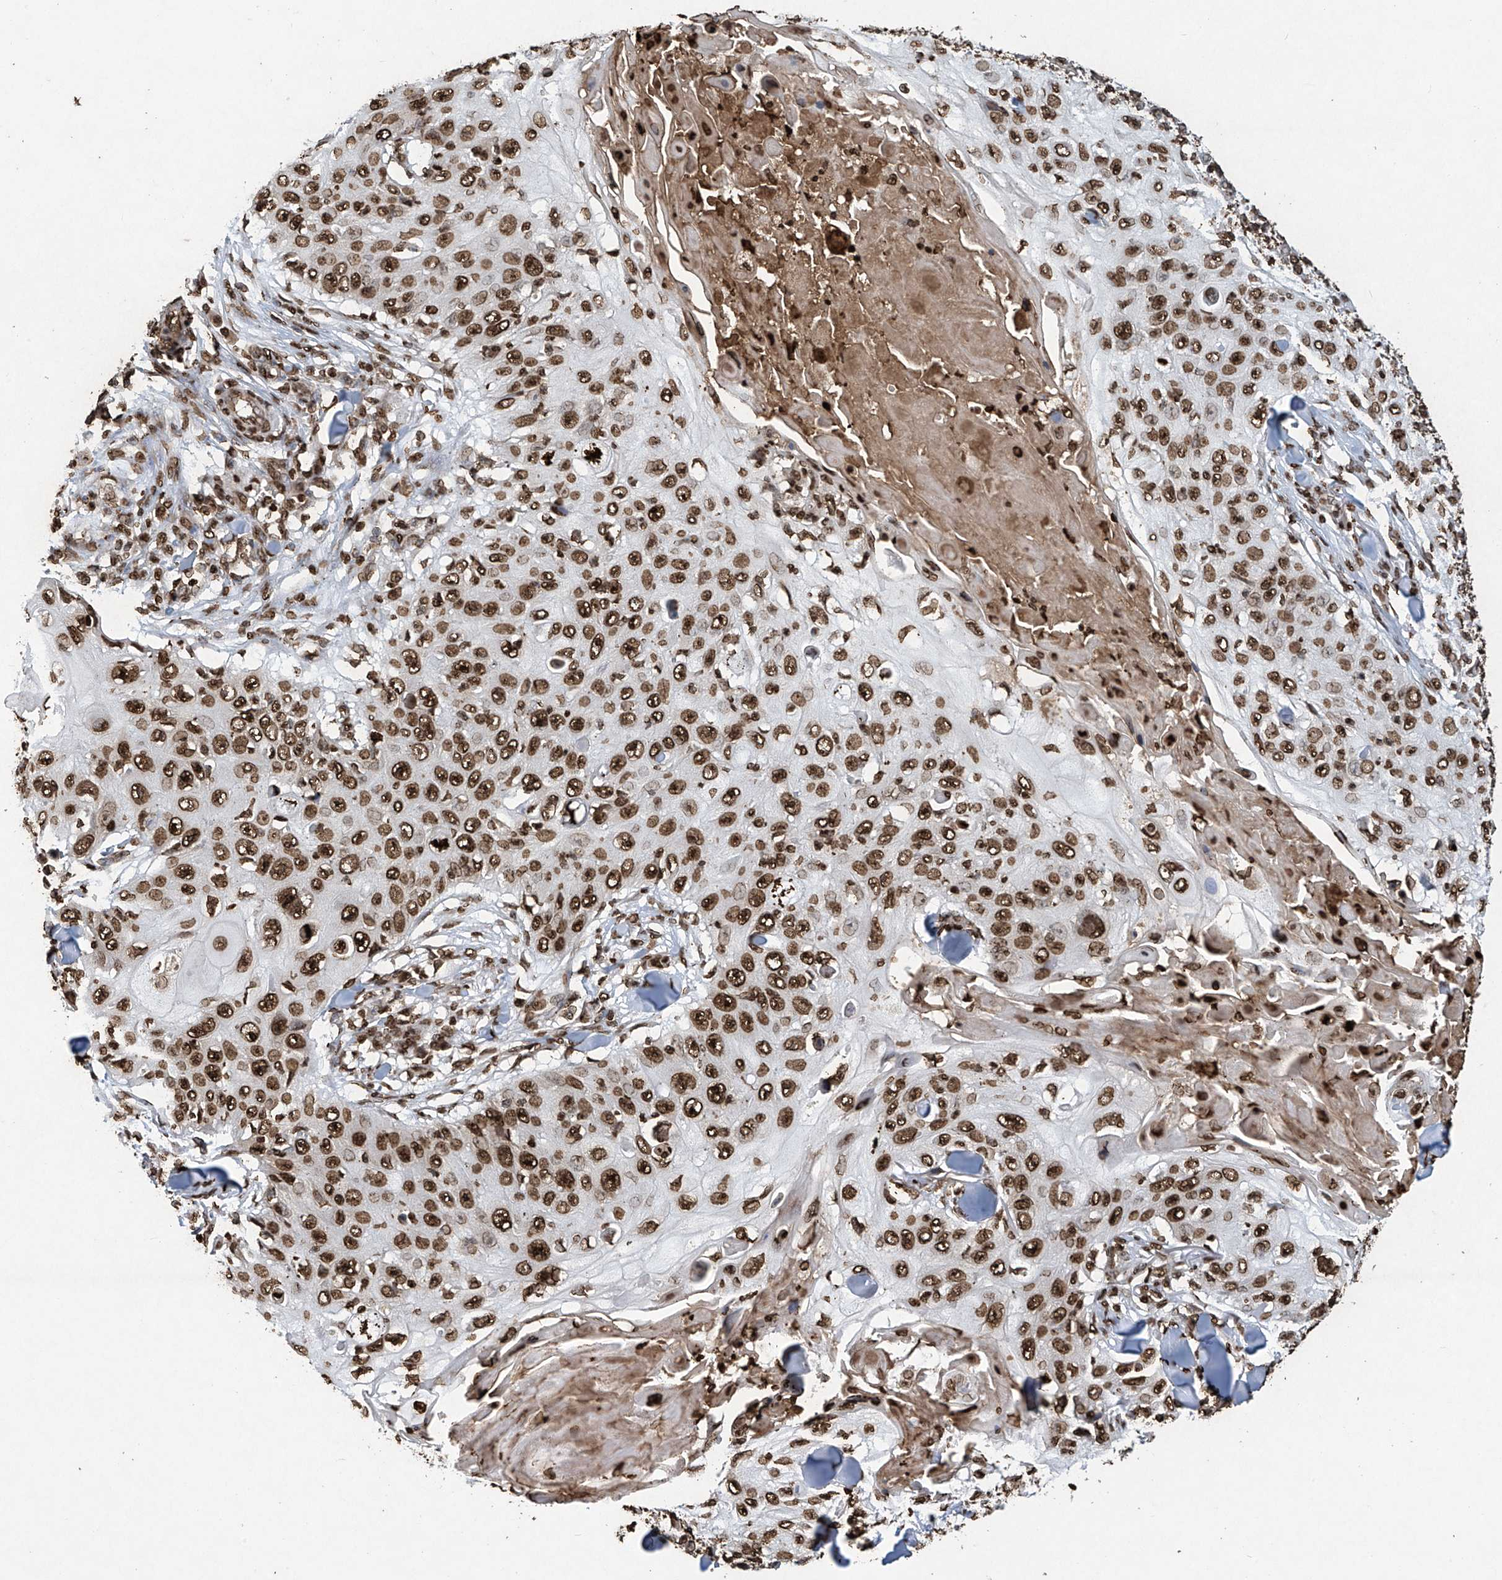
{"staining": {"intensity": "strong", "quantity": ">75%", "location": "nuclear"}, "tissue": "skin cancer", "cell_type": "Tumor cells", "image_type": "cancer", "snomed": [{"axis": "morphology", "description": "Squamous cell carcinoma, NOS"}, {"axis": "topography", "description": "Skin"}], "caption": "Brown immunohistochemical staining in skin cancer (squamous cell carcinoma) displays strong nuclear staining in about >75% of tumor cells.", "gene": "H3-3A", "patient": {"sex": "male", "age": 86}}